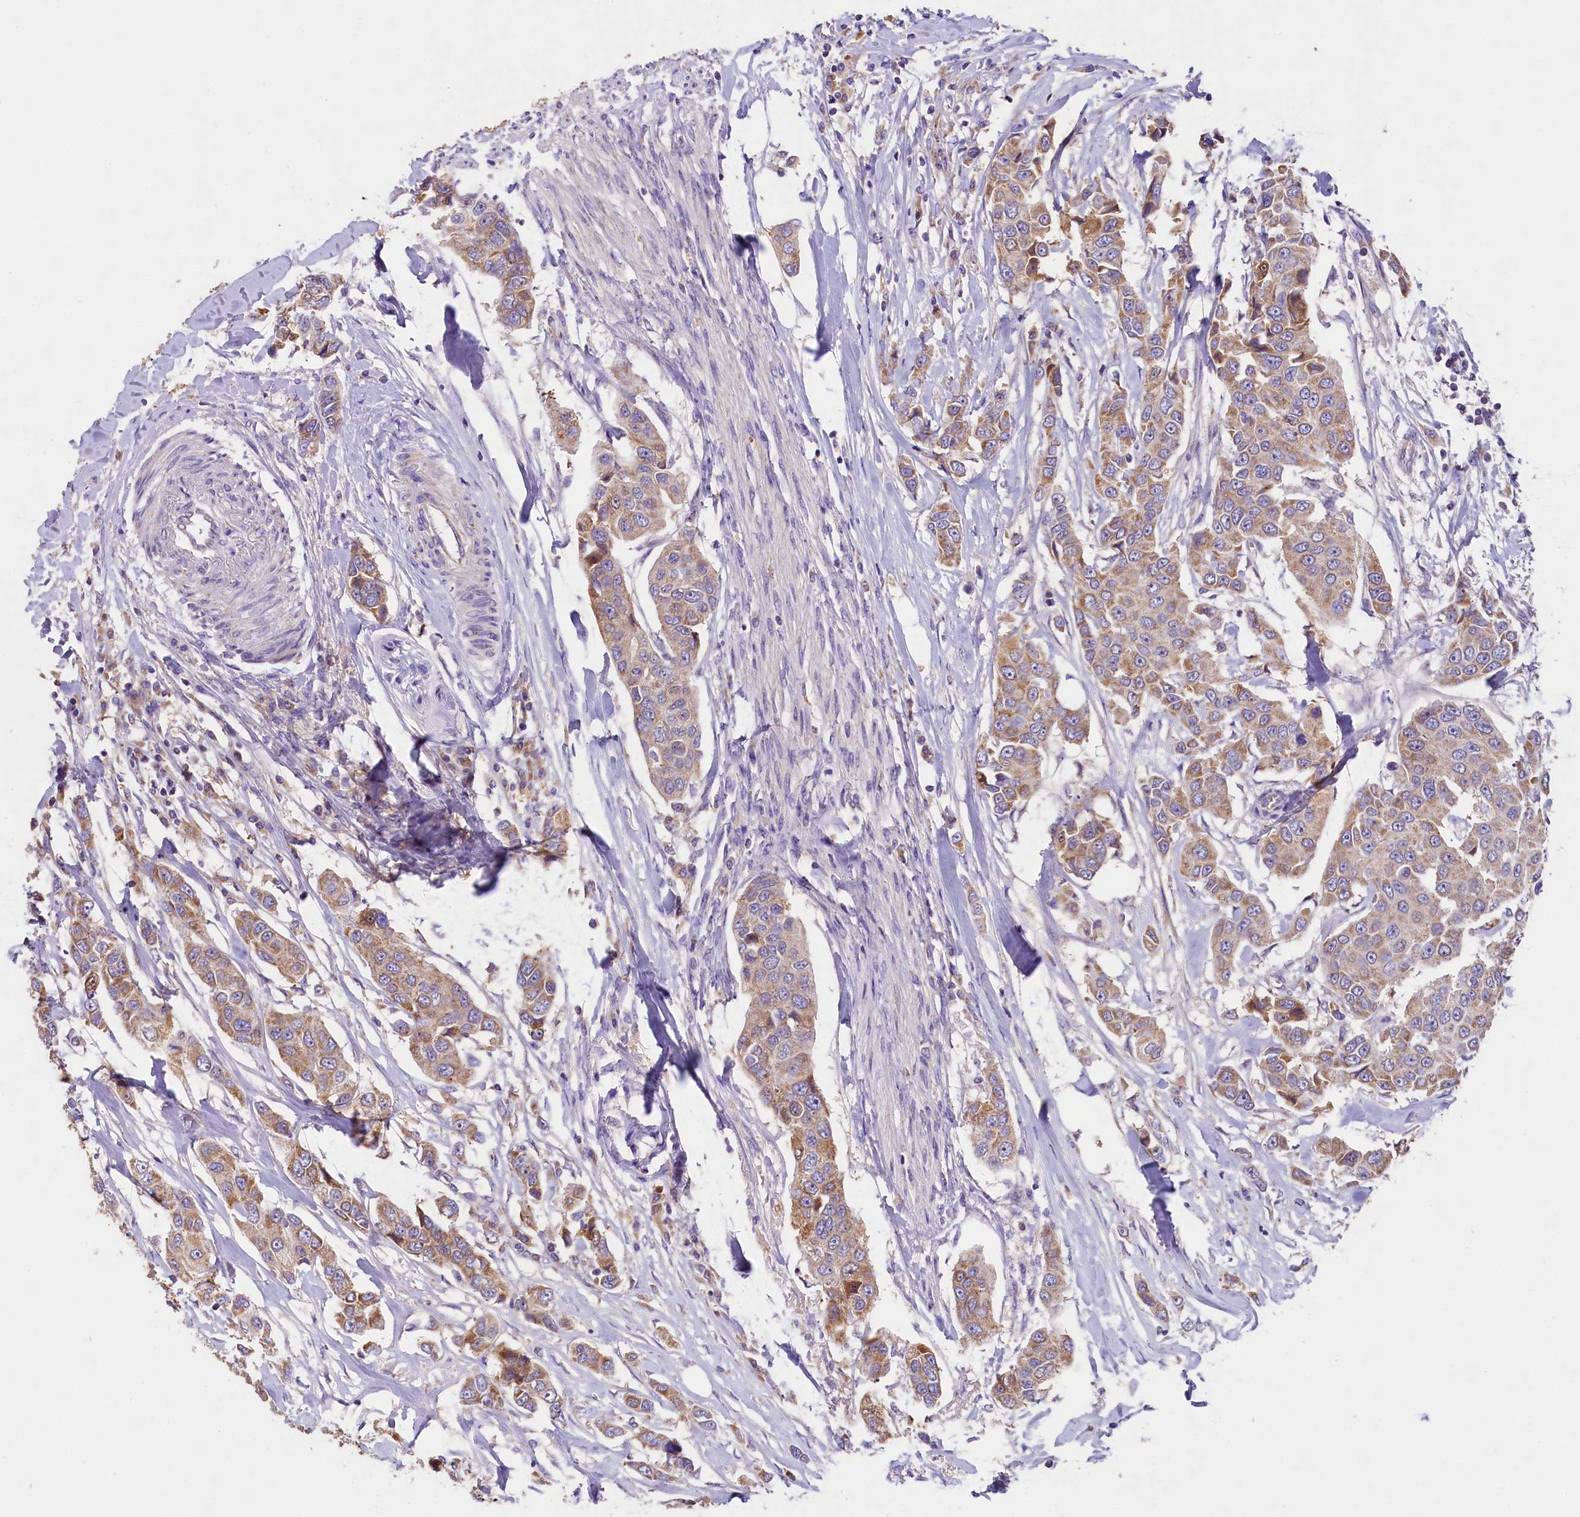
{"staining": {"intensity": "weak", "quantity": ">75%", "location": "cytoplasmic/membranous"}, "tissue": "breast cancer", "cell_type": "Tumor cells", "image_type": "cancer", "snomed": [{"axis": "morphology", "description": "Duct carcinoma"}, {"axis": "topography", "description": "Breast"}], "caption": "Immunohistochemistry photomicrograph of neoplastic tissue: infiltrating ductal carcinoma (breast) stained using IHC reveals low levels of weak protein expression localized specifically in the cytoplasmic/membranous of tumor cells, appearing as a cytoplasmic/membranous brown color.", "gene": "PMPCB", "patient": {"sex": "female", "age": 80}}